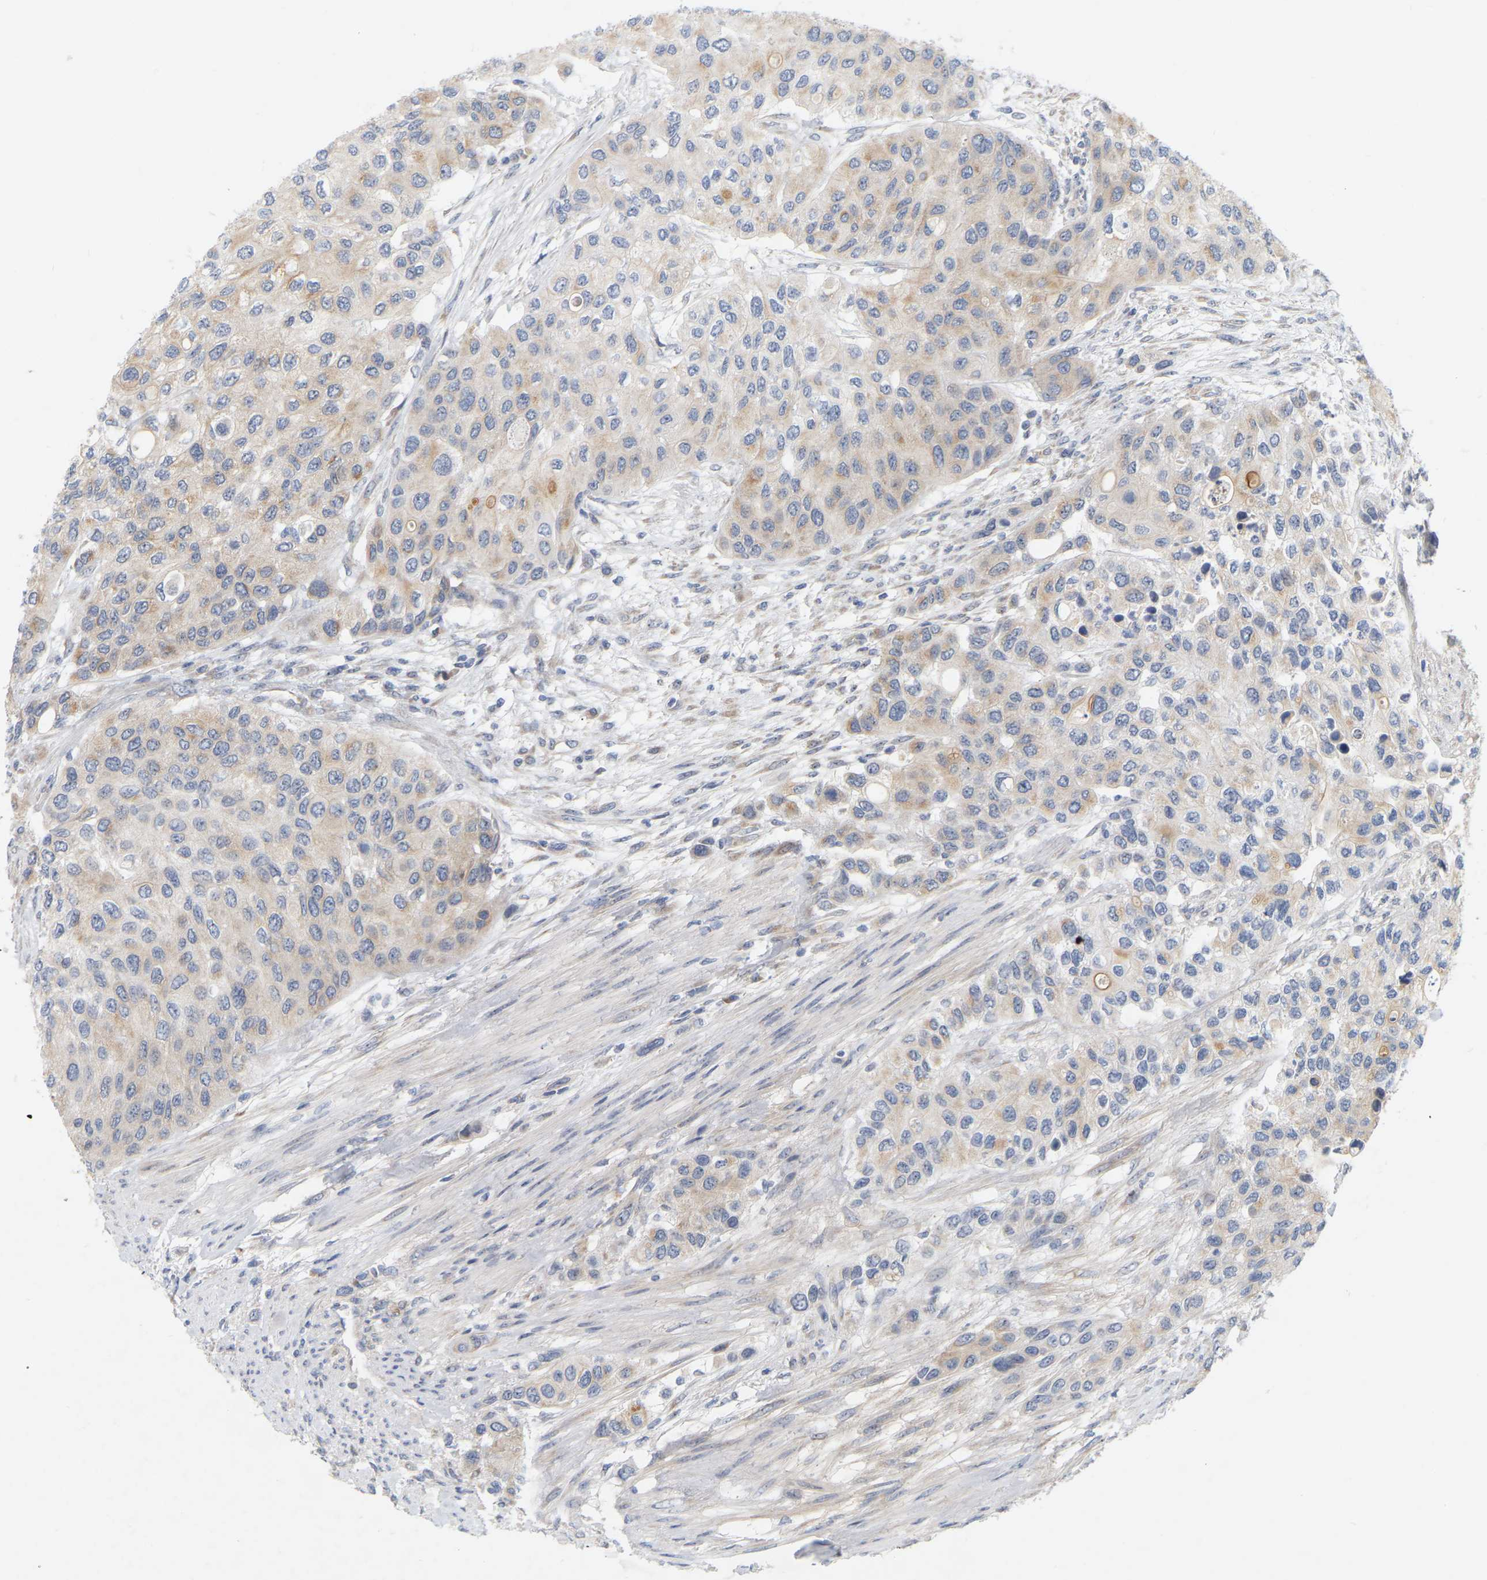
{"staining": {"intensity": "moderate", "quantity": ">75%", "location": "cytoplasmic/membranous"}, "tissue": "urothelial cancer", "cell_type": "Tumor cells", "image_type": "cancer", "snomed": [{"axis": "morphology", "description": "Urothelial carcinoma, High grade"}, {"axis": "topography", "description": "Urinary bladder"}], "caption": "Human urothelial cancer stained with a protein marker shows moderate staining in tumor cells.", "gene": "MINDY4", "patient": {"sex": "female", "age": 56}}